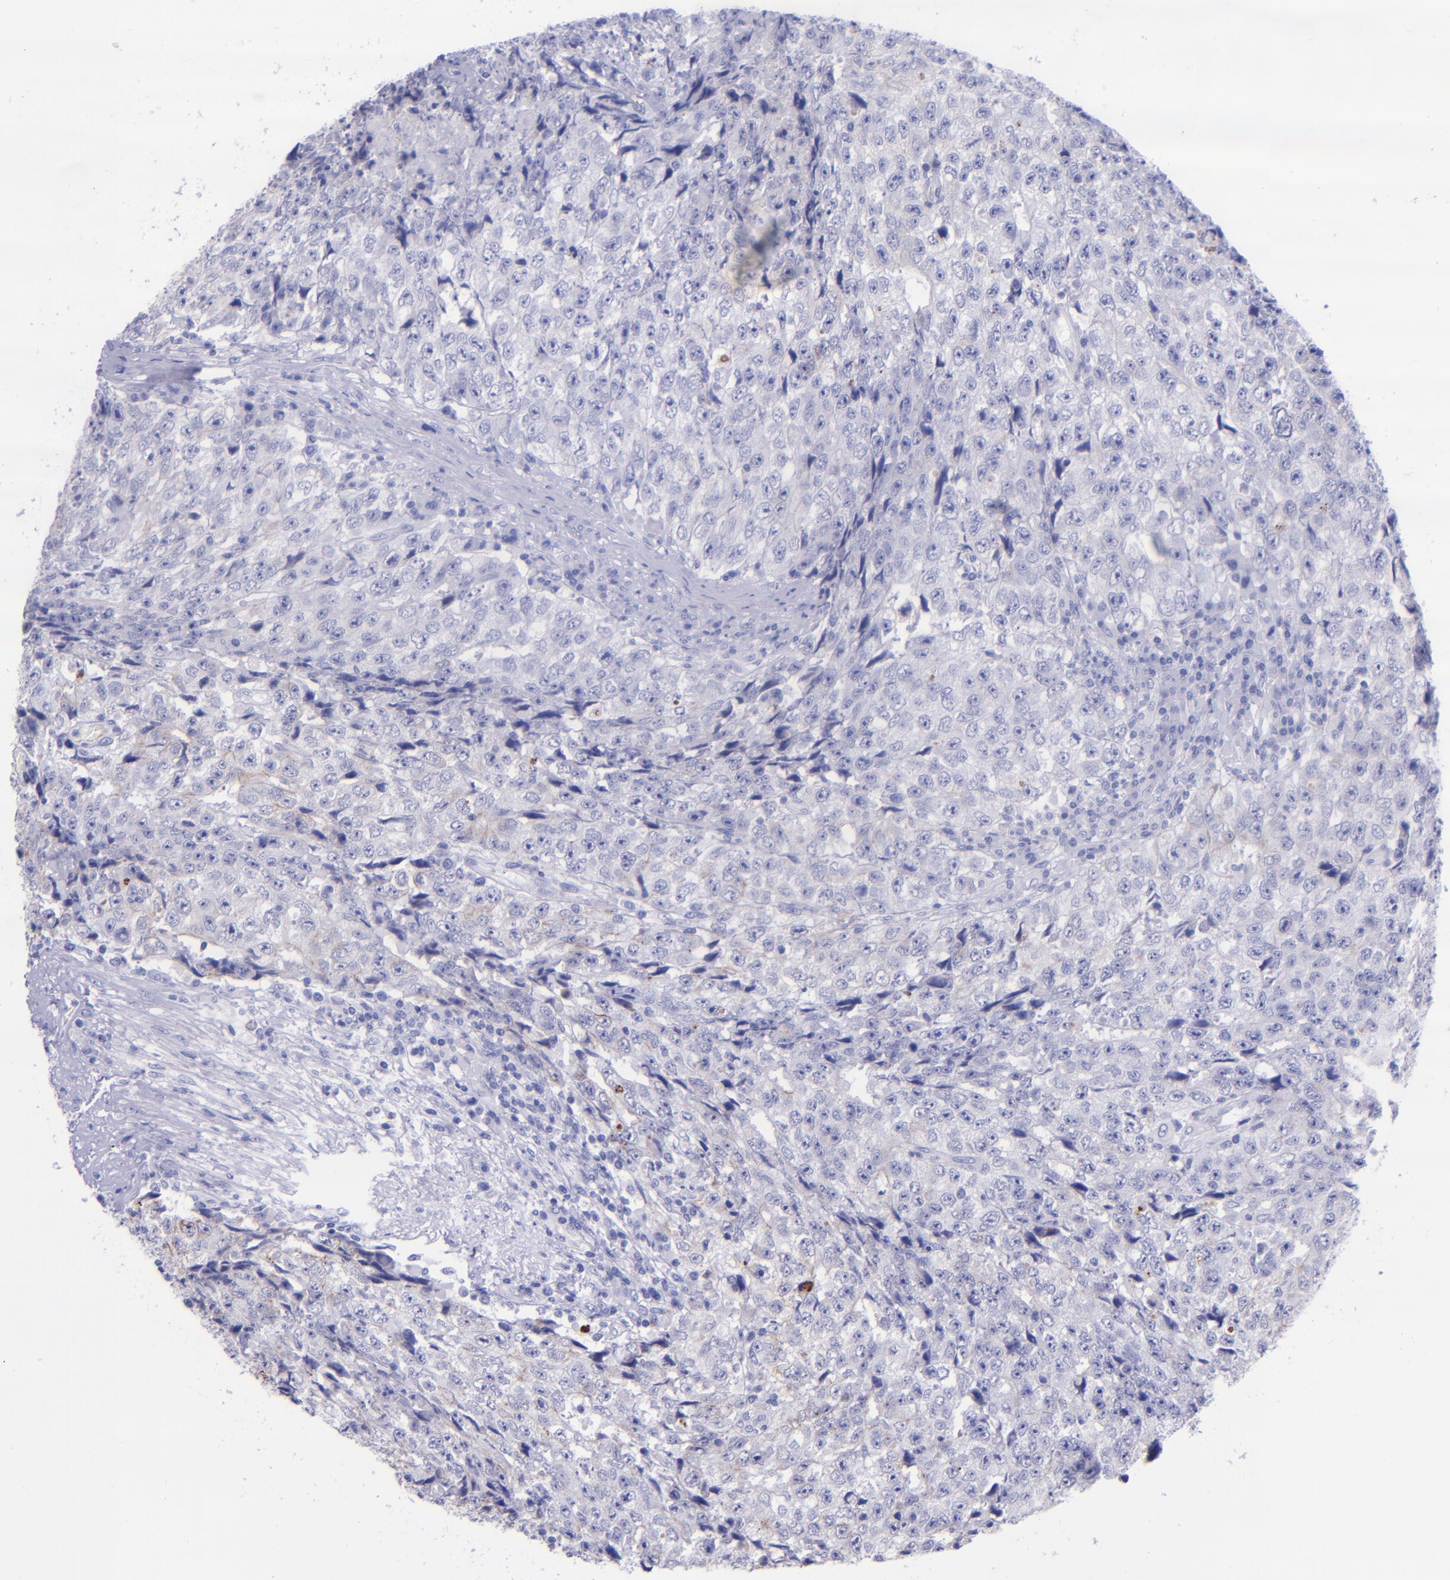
{"staining": {"intensity": "negative", "quantity": "none", "location": "none"}, "tissue": "testis cancer", "cell_type": "Tumor cells", "image_type": "cancer", "snomed": [{"axis": "morphology", "description": "Necrosis, NOS"}, {"axis": "morphology", "description": "Carcinoma, Embryonal, NOS"}, {"axis": "topography", "description": "Testis"}], "caption": "Protein analysis of embryonal carcinoma (testis) reveals no significant expression in tumor cells.", "gene": "KRT4", "patient": {"sex": "male", "age": 19}}